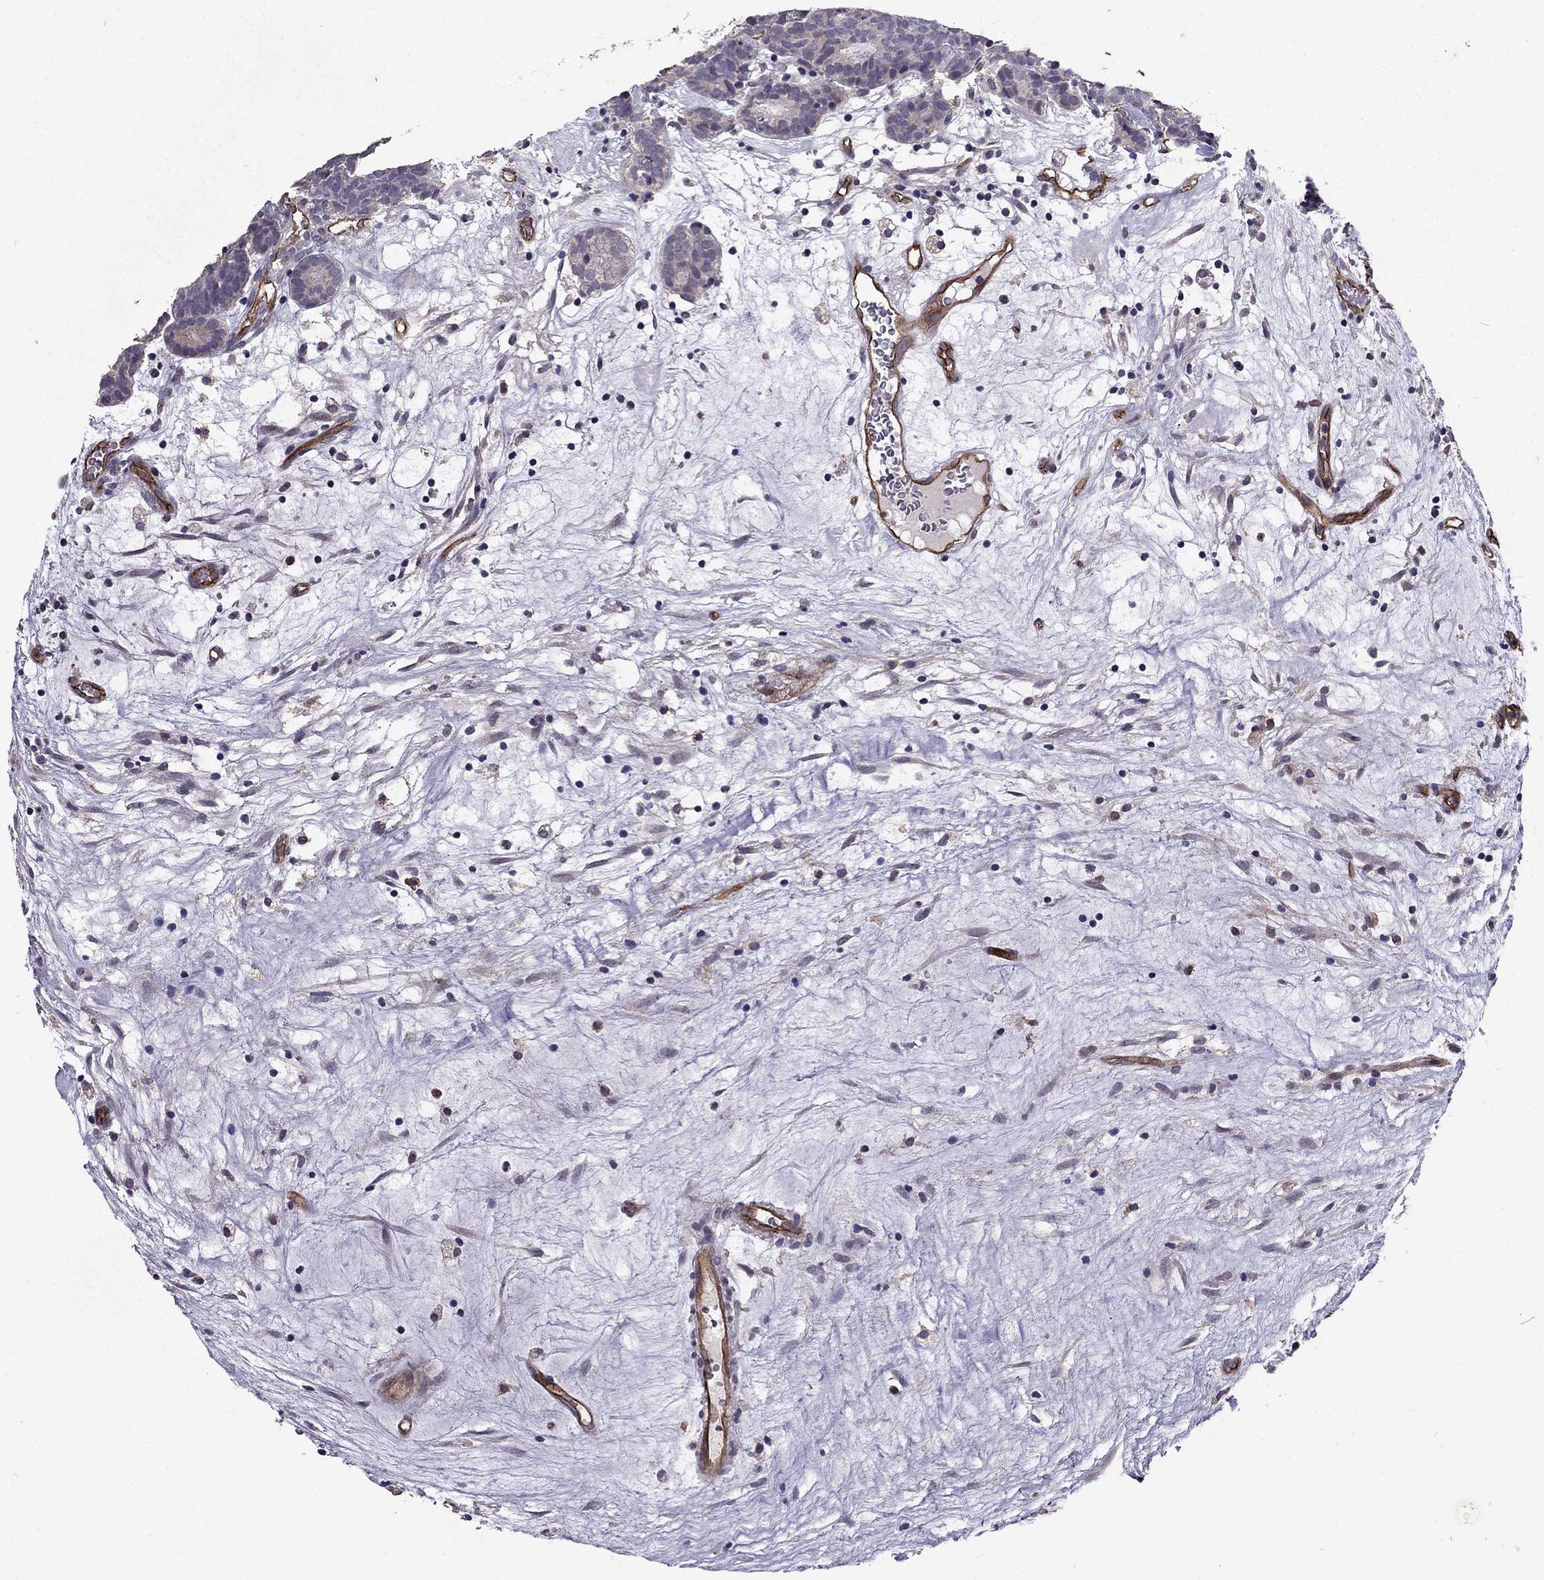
{"staining": {"intensity": "negative", "quantity": "none", "location": "none"}, "tissue": "head and neck cancer", "cell_type": "Tumor cells", "image_type": "cancer", "snomed": [{"axis": "morphology", "description": "Adenocarcinoma, NOS"}, {"axis": "topography", "description": "Head-Neck"}], "caption": "This is an immunohistochemistry image of human head and neck adenocarcinoma. There is no positivity in tumor cells.", "gene": "RASIP1", "patient": {"sex": "female", "age": 81}}